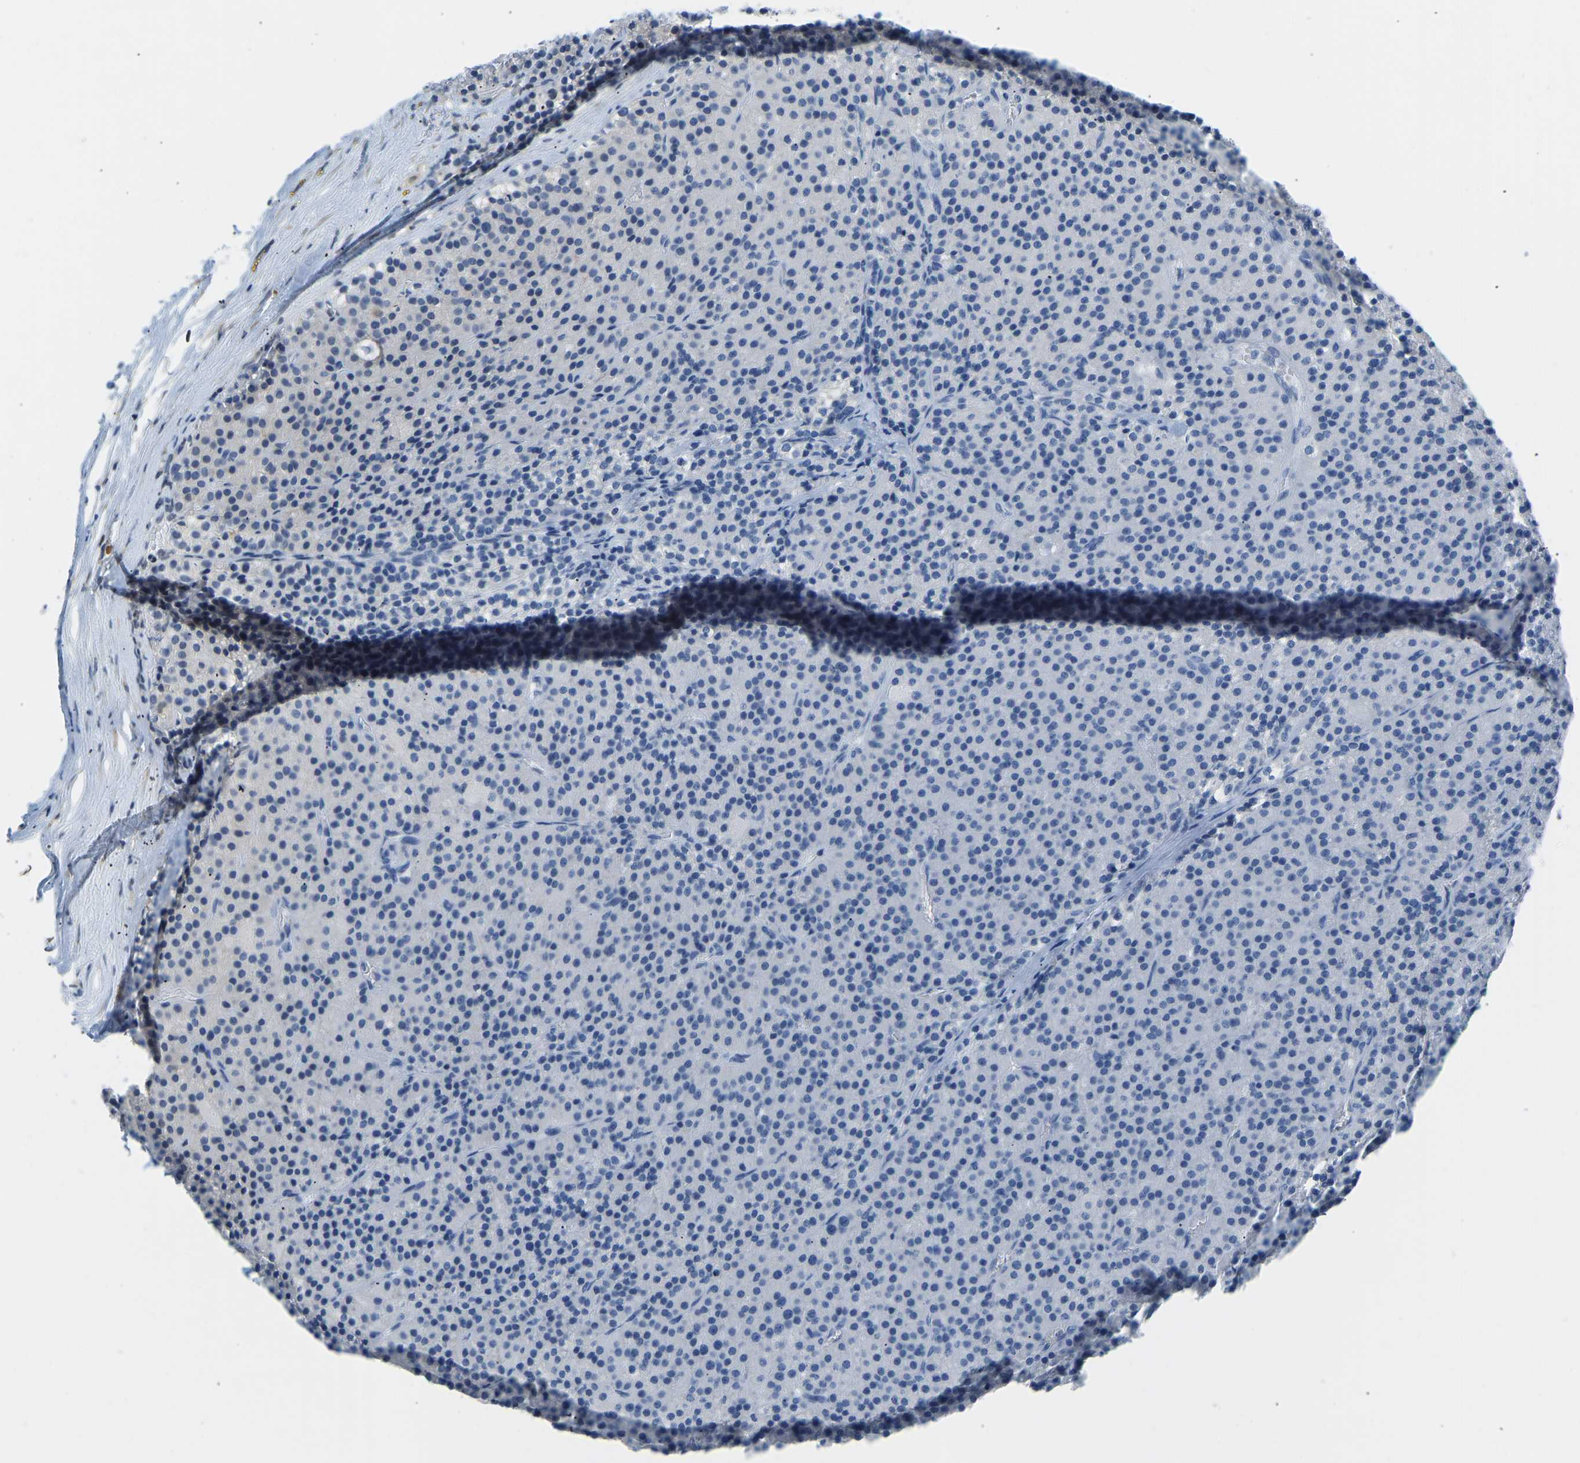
{"staining": {"intensity": "negative", "quantity": "none", "location": "none"}, "tissue": "parathyroid gland", "cell_type": "Glandular cells", "image_type": "normal", "snomed": [{"axis": "morphology", "description": "Normal tissue, NOS"}, {"axis": "morphology", "description": "Adenoma, NOS"}, {"axis": "topography", "description": "Parathyroid gland"}], "caption": "DAB (3,3'-diaminobenzidine) immunohistochemical staining of normal parathyroid gland demonstrates no significant staining in glandular cells.", "gene": "VRK1", "patient": {"sex": "male", "age": 75}}